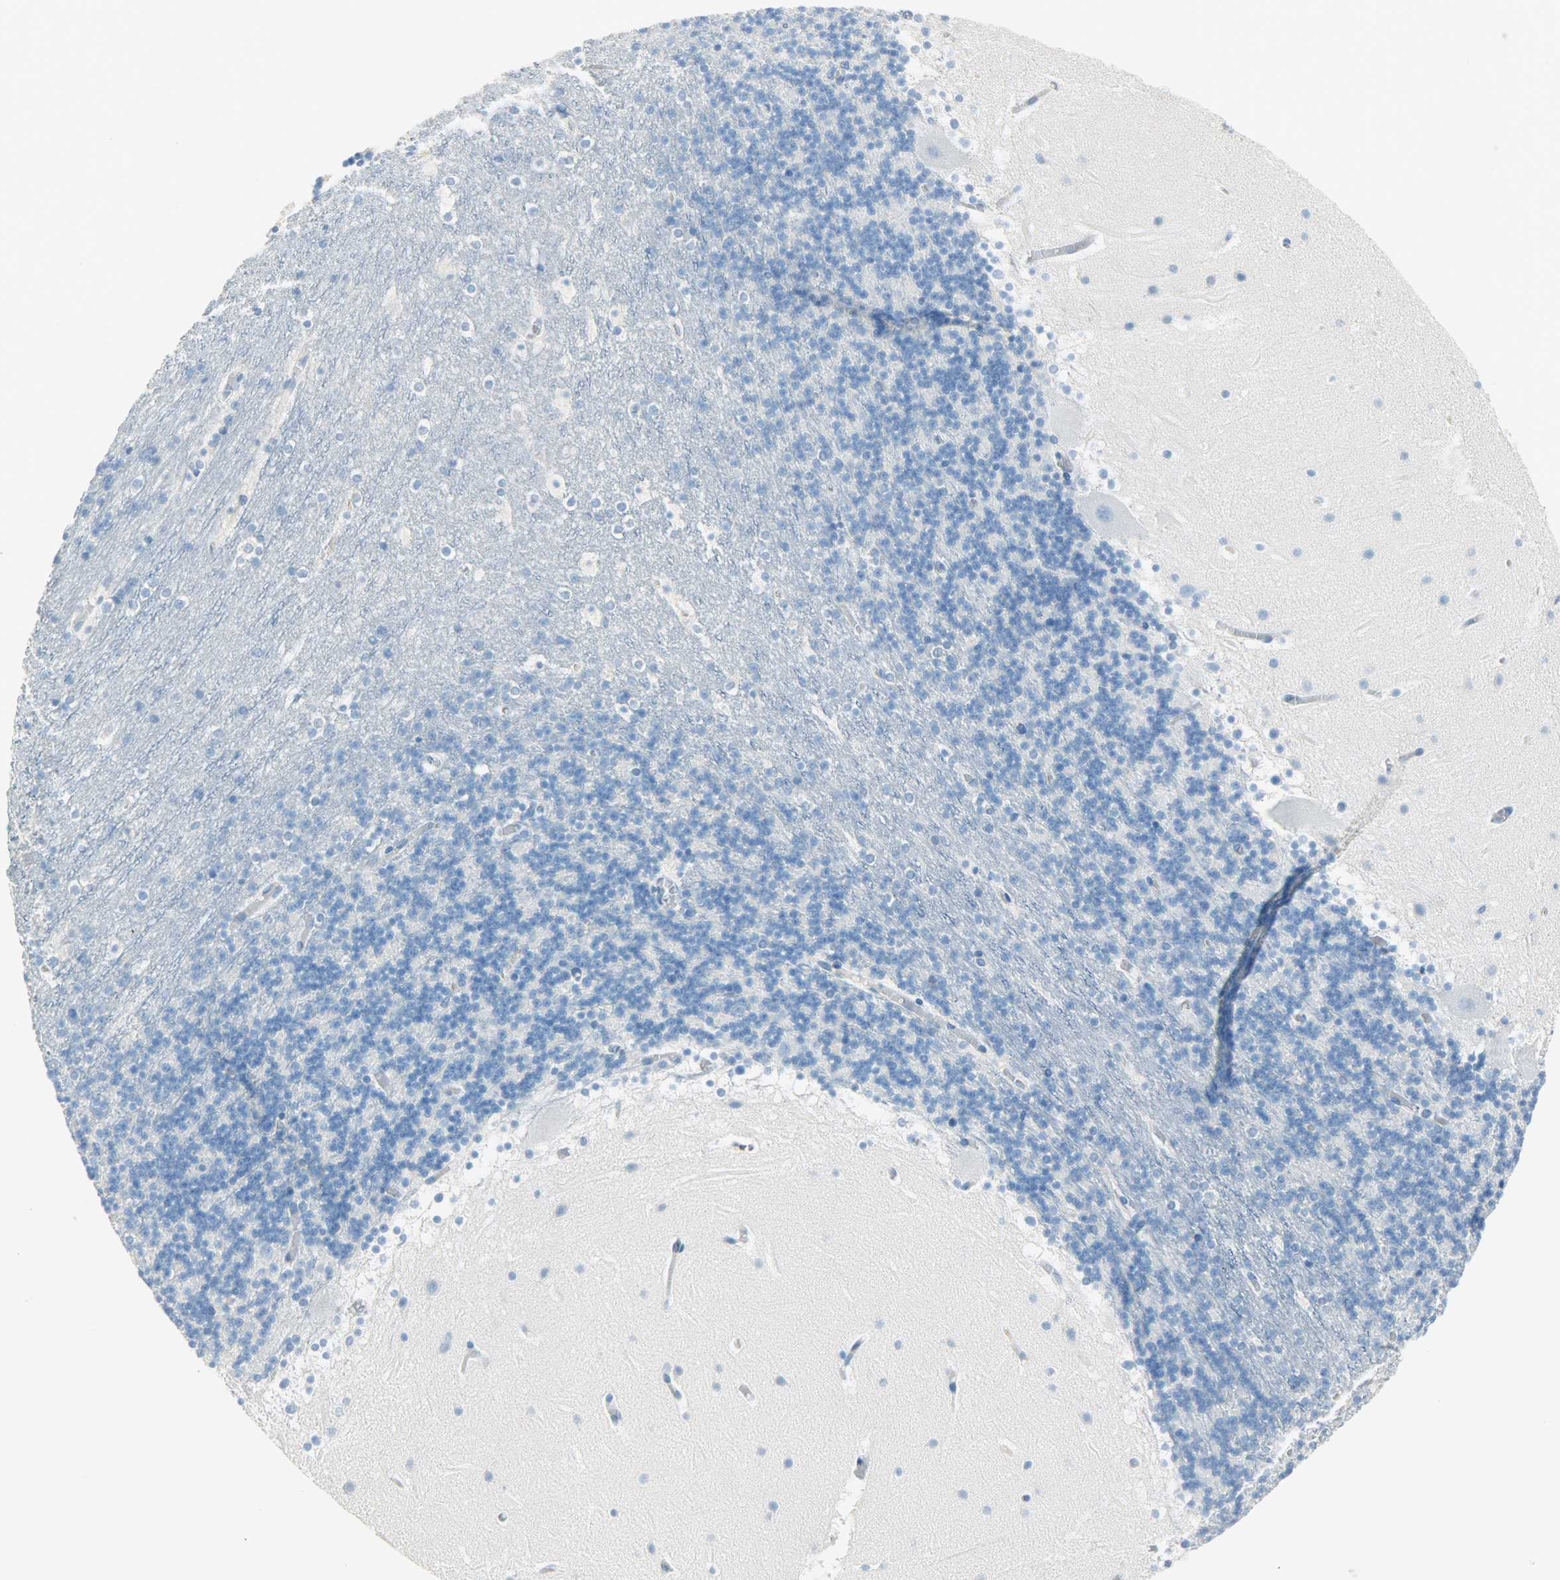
{"staining": {"intensity": "negative", "quantity": "none", "location": "none"}, "tissue": "cerebellum", "cell_type": "Cells in granular layer", "image_type": "normal", "snomed": [{"axis": "morphology", "description": "Normal tissue, NOS"}, {"axis": "topography", "description": "Cerebellum"}], "caption": "Immunohistochemical staining of normal human cerebellum displays no significant expression in cells in granular layer.", "gene": "PROM1", "patient": {"sex": "male", "age": 45}}